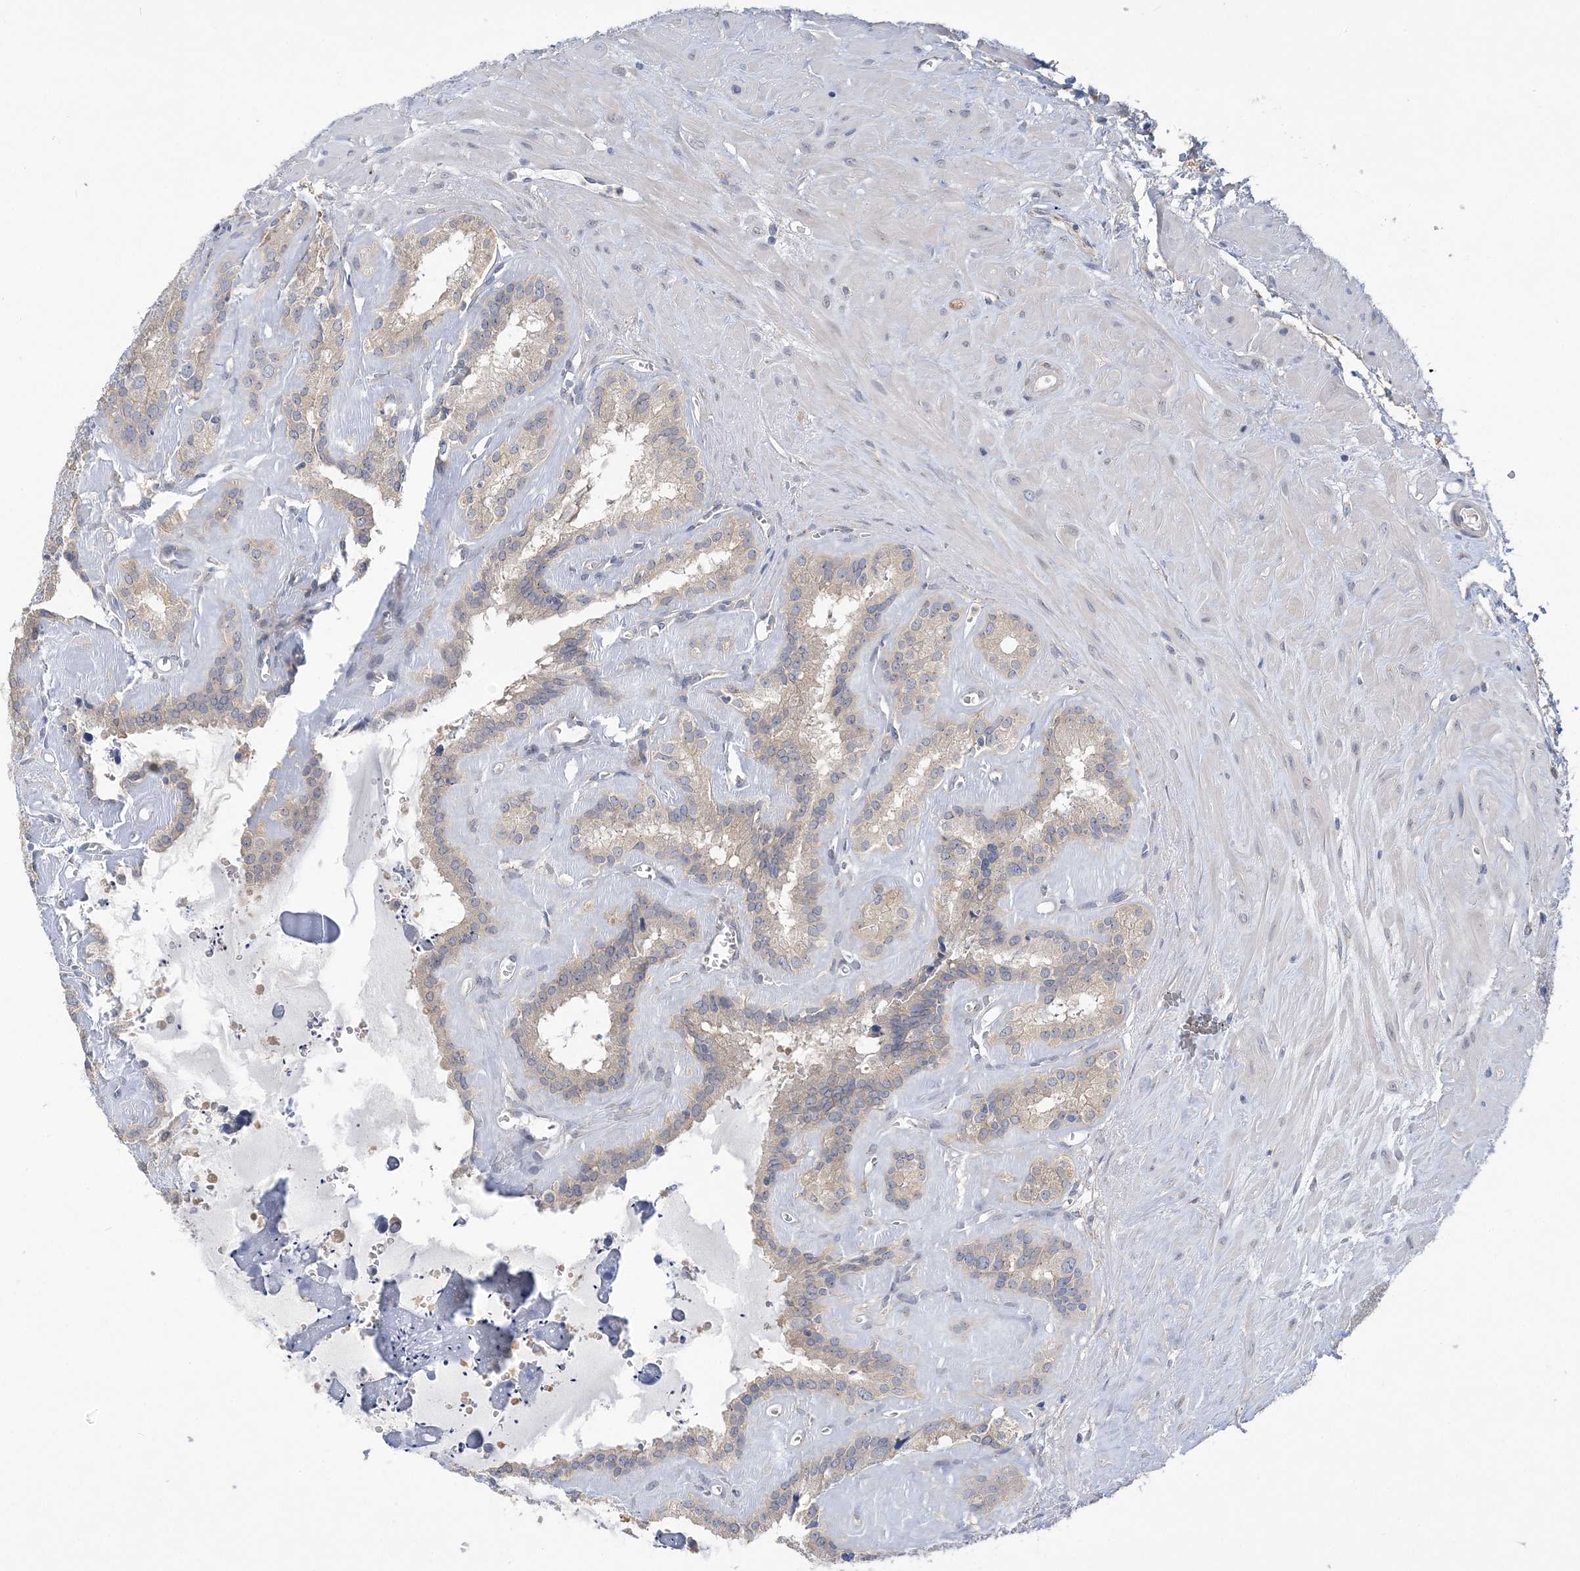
{"staining": {"intensity": "weak", "quantity": "25%-75%", "location": "cytoplasmic/membranous"}, "tissue": "seminal vesicle", "cell_type": "Glandular cells", "image_type": "normal", "snomed": [{"axis": "morphology", "description": "Normal tissue, NOS"}, {"axis": "topography", "description": "Prostate"}, {"axis": "topography", "description": "Seminal veicle"}], "caption": "Immunohistochemical staining of normal seminal vesicle displays weak cytoplasmic/membranous protein expression in approximately 25%-75% of glandular cells. (DAB IHC with brightfield microscopy, high magnification).", "gene": "ANKRD35", "patient": {"sex": "male", "age": 59}}